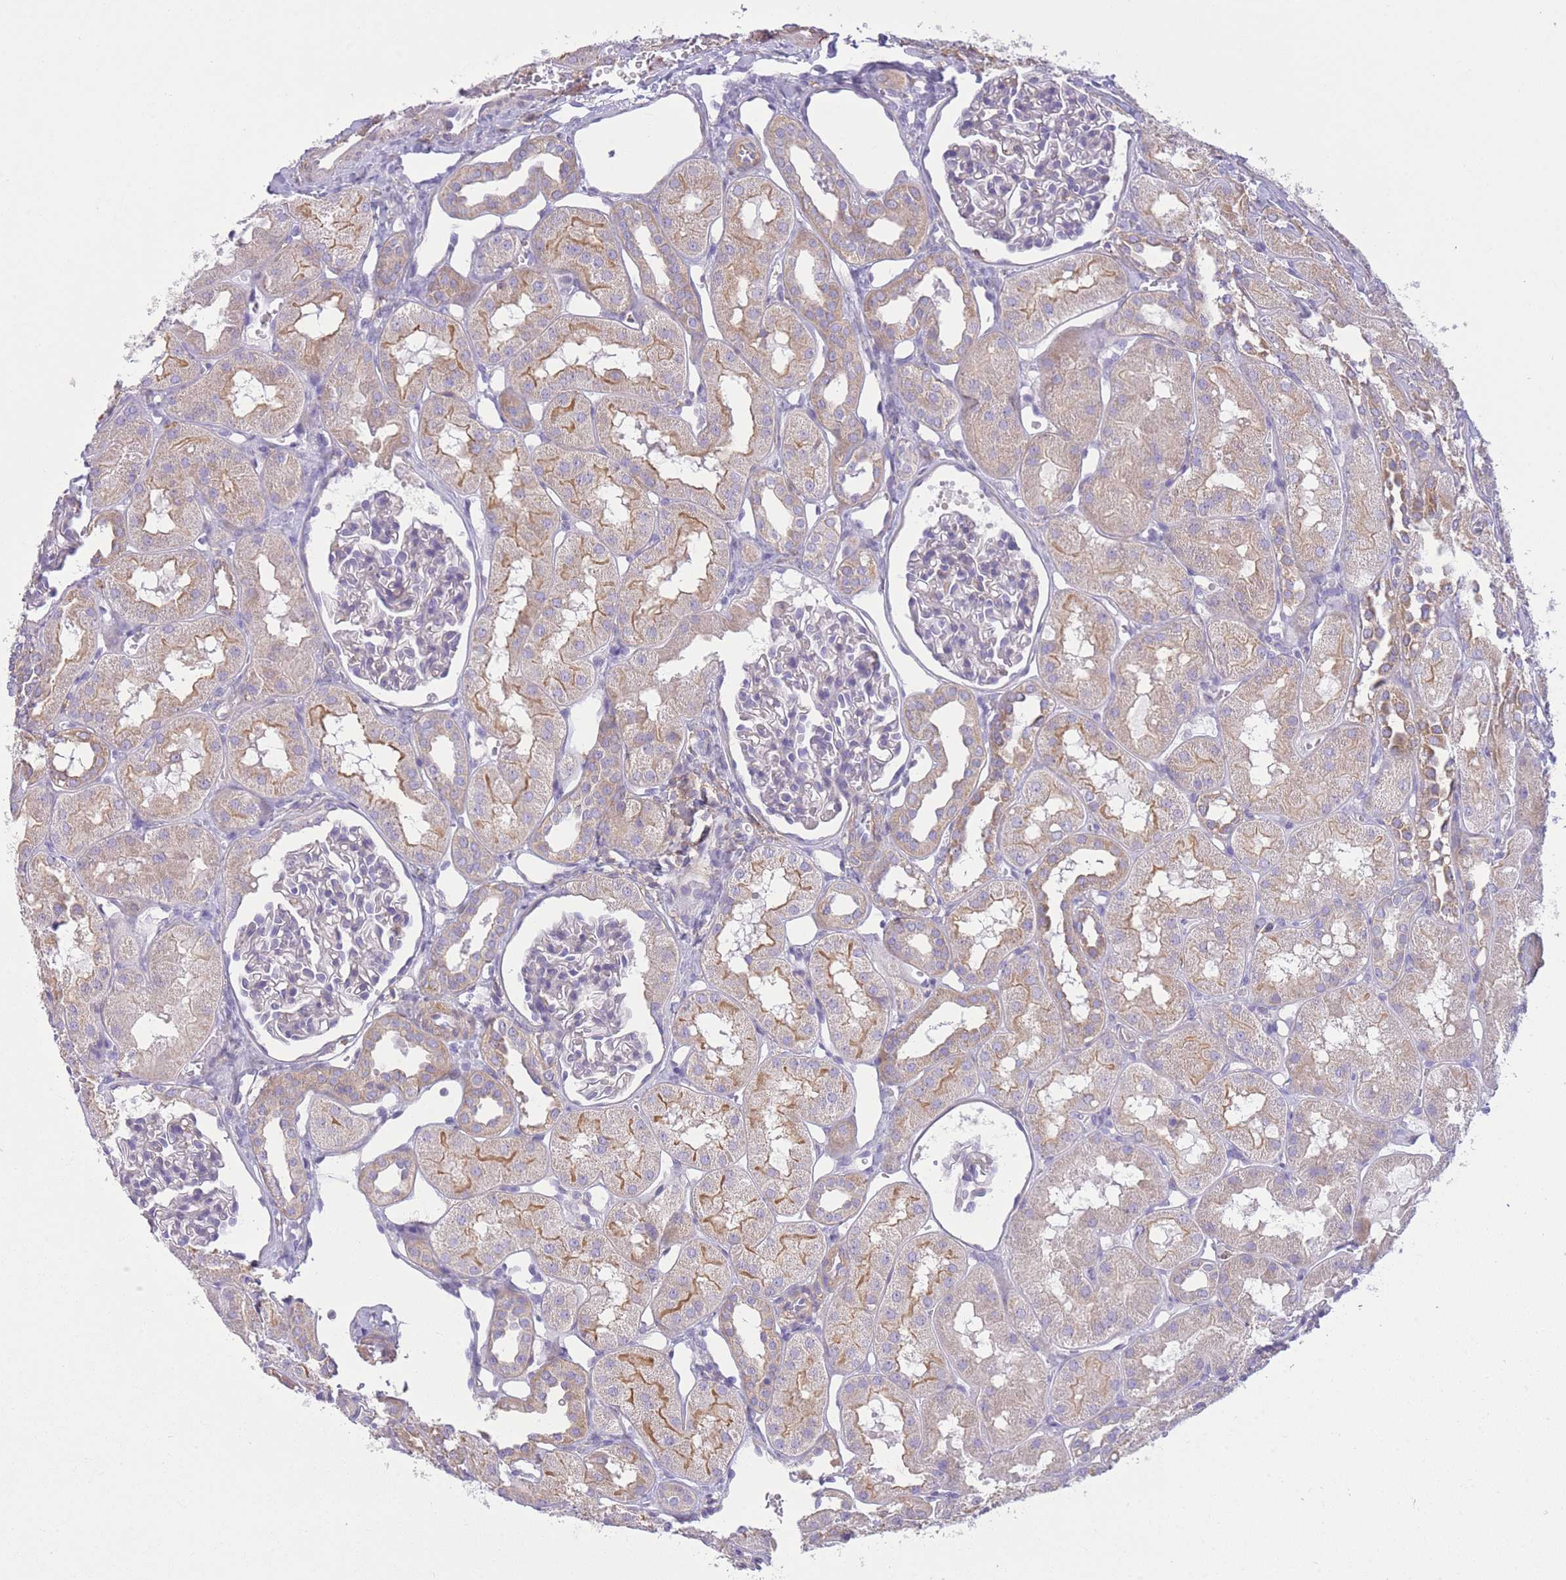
{"staining": {"intensity": "negative", "quantity": "none", "location": "none"}, "tissue": "kidney", "cell_type": "Cells in glomeruli", "image_type": "normal", "snomed": [{"axis": "morphology", "description": "Normal tissue, NOS"}, {"axis": "topography", "description": "Kidney"}, {"axis": "topography", "description": "Urinary bladder"}], "caption": "Micrograph shows no significant protein positivity in cells in glomeruli of benign kidney.", "gene": "PDHA1", "patient": {"sex": "male", "age": 16}}